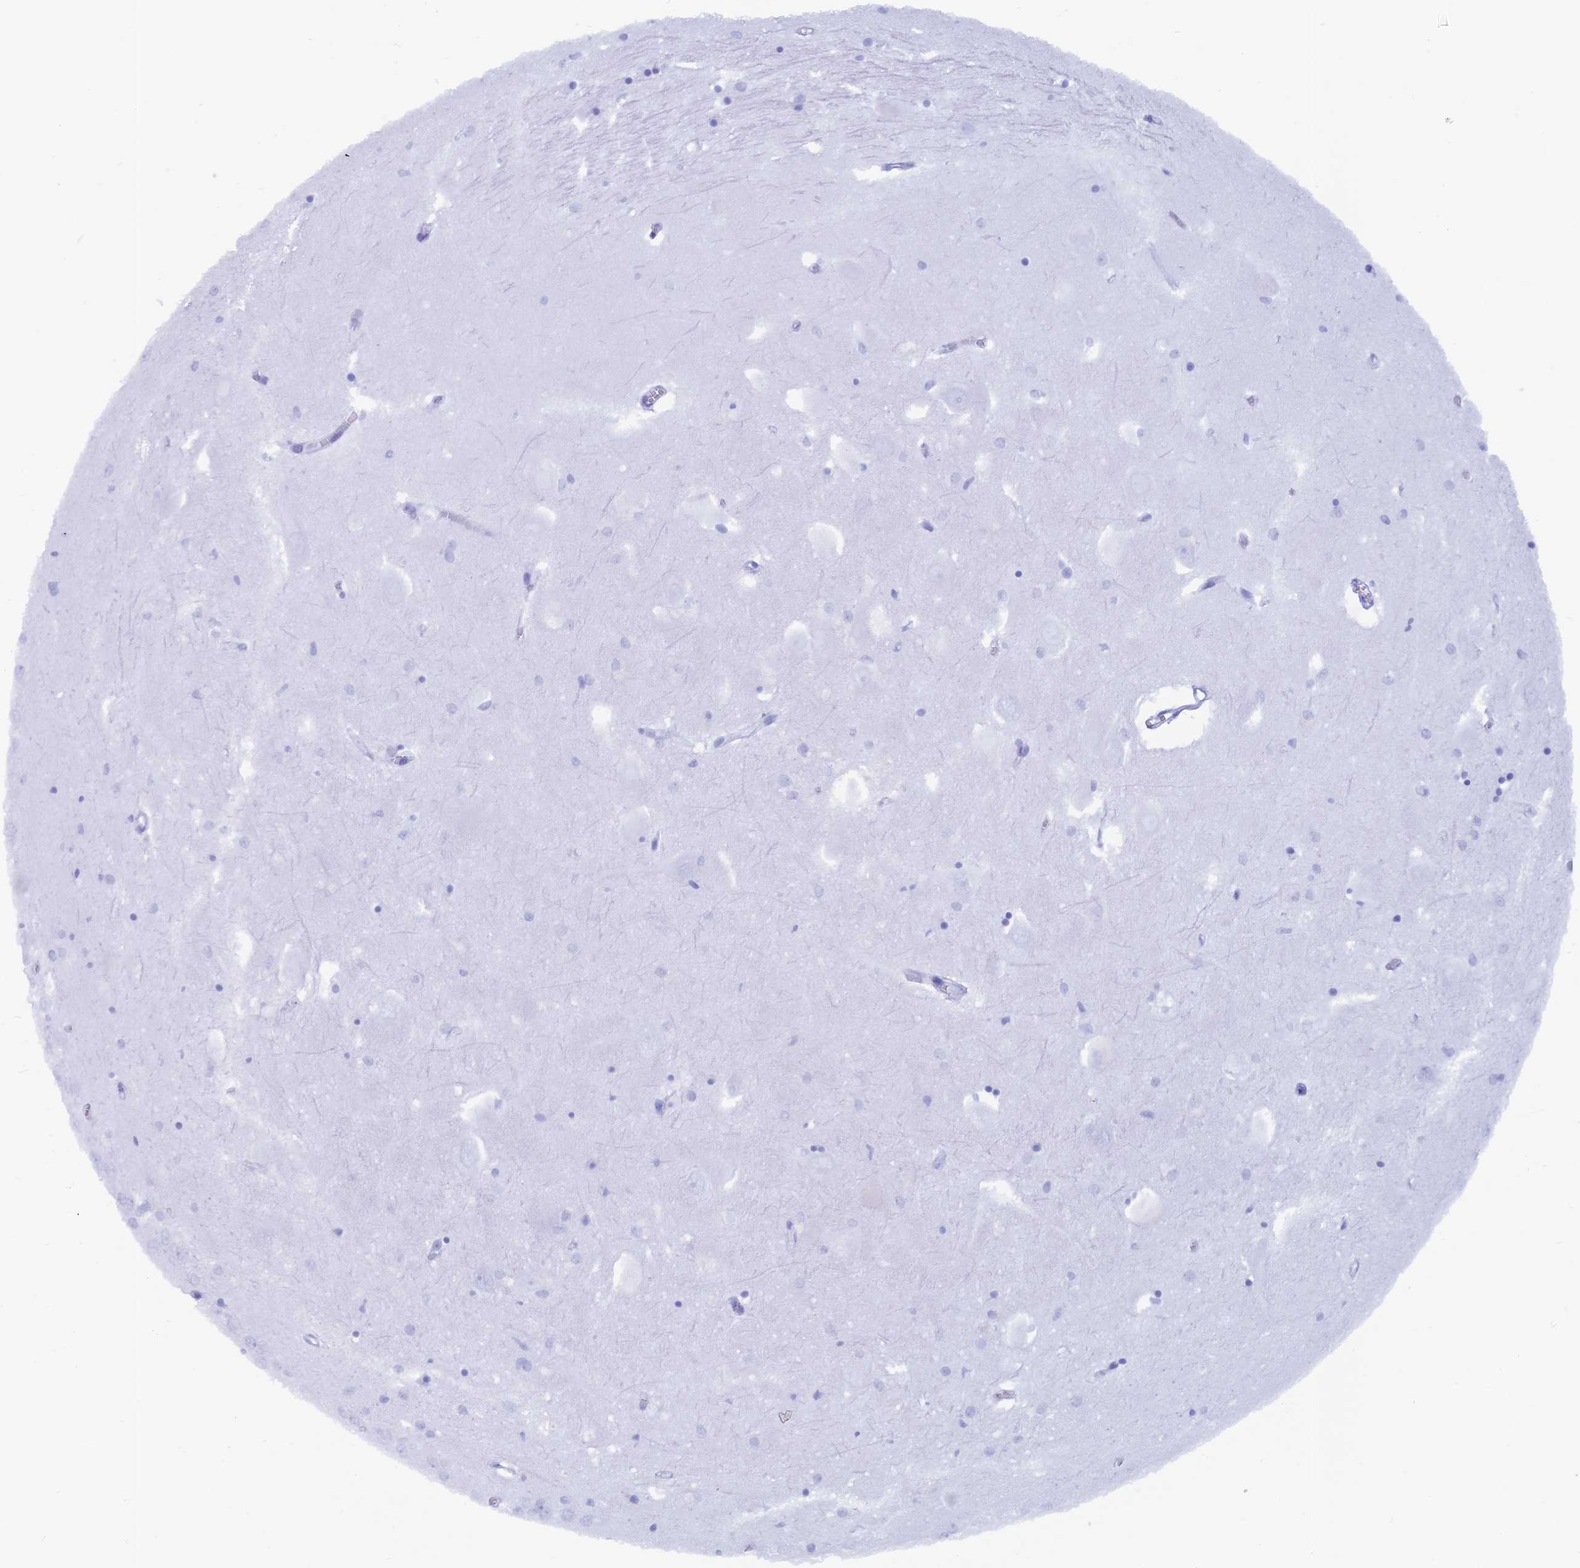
{"staining": {"intensity": "negative", "quantity": "none", "location": "none"}, "tissue": "hippocampus", "cell_type": "Glial cells", "image_type": "normal", "snomed": [{"axis": "morphology", "description": "Normal tissue, NOS"}, {"axis": "topography", "description": "Hippocampus"}], "caption": "This is an immunohistochemistry histopathology image of benign hippocampus. There is no expression in glial cells.", "gene": "CAPS", "patient": {"sex": "female", "age": 64}}